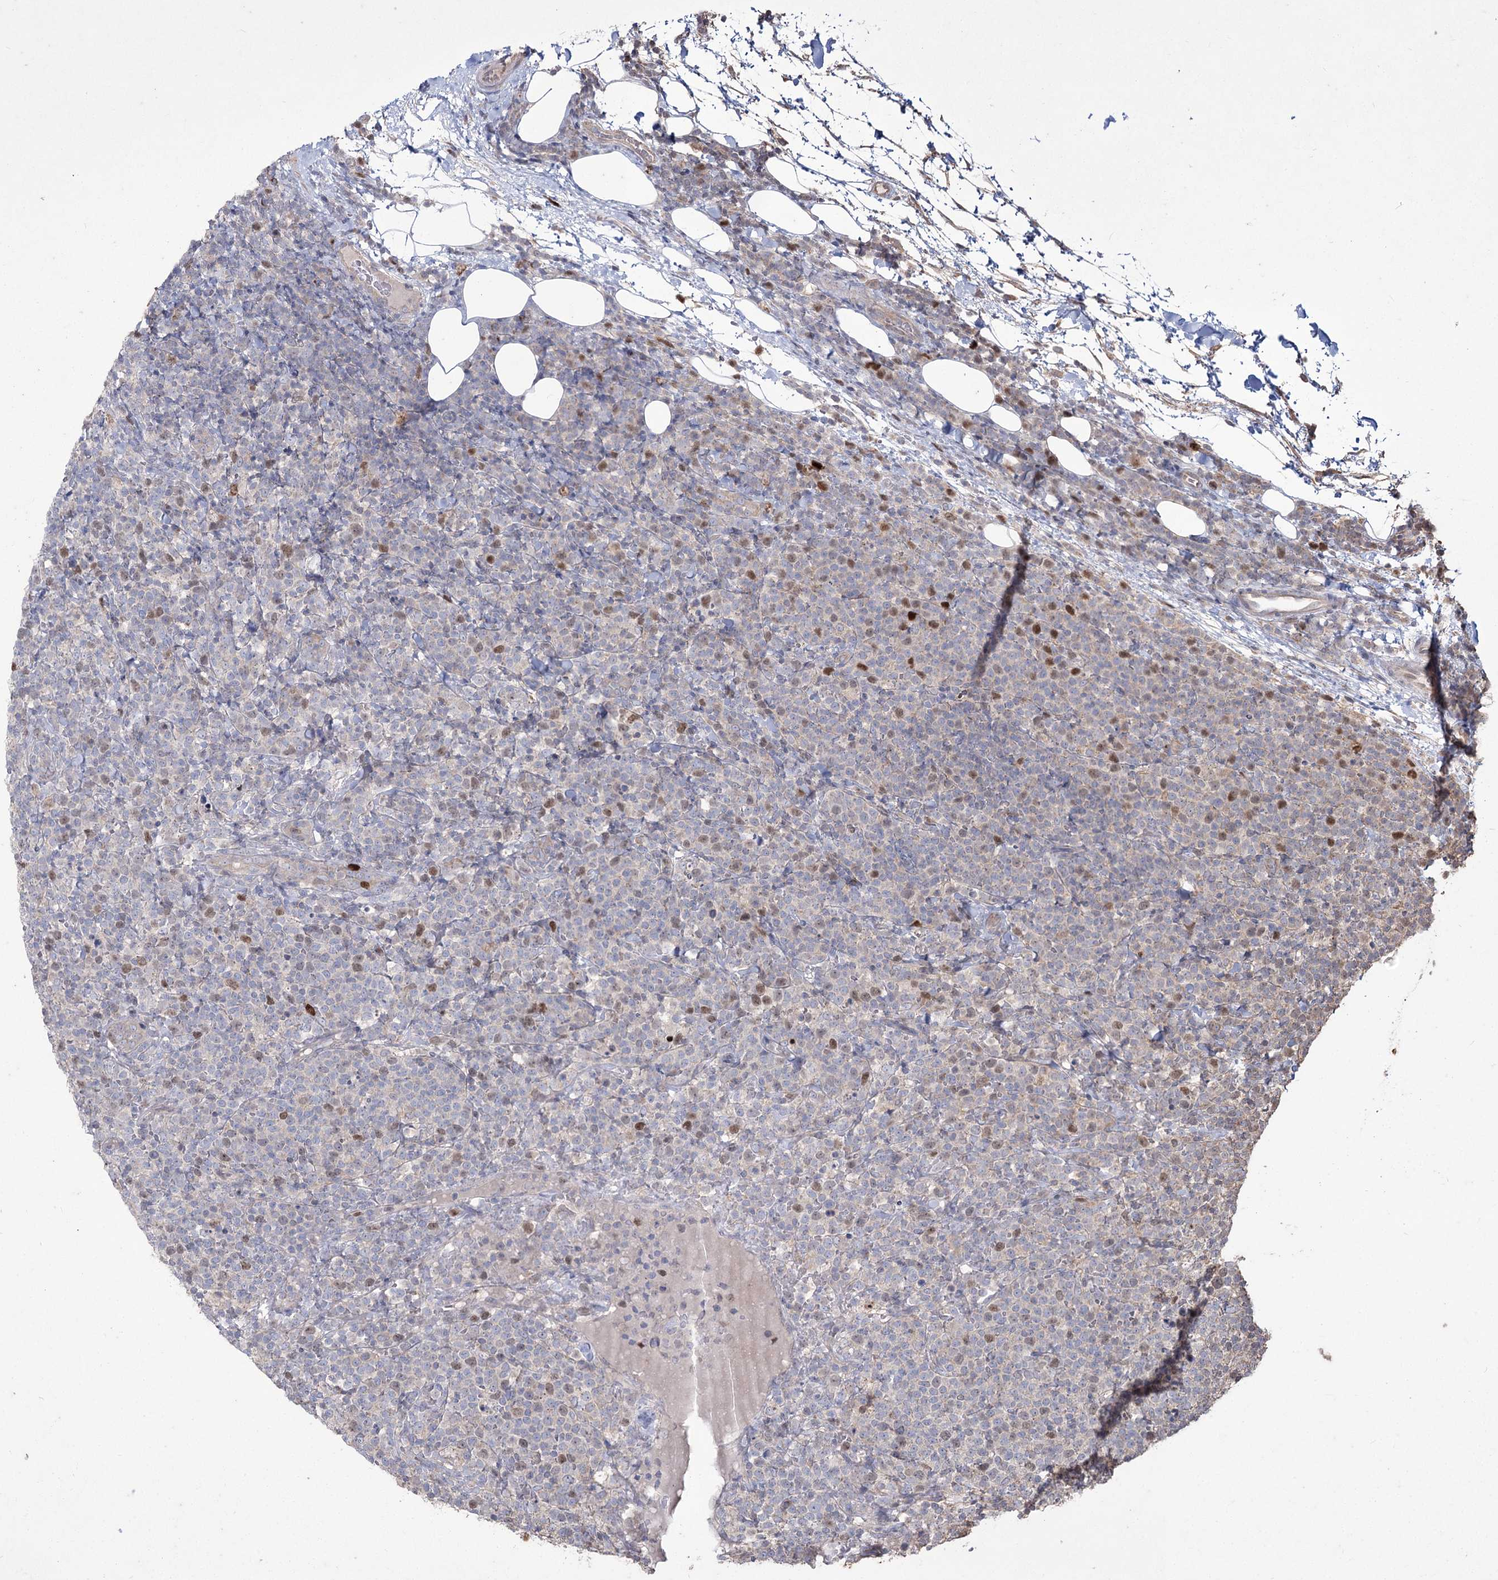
{"staining": {"intensity": "moderate", "quantity": "<25%", "location": "nuclear"}, "tissue": "lymphoma", "cell_type": "Tumor cells", "image_type": "cancer", "snomed": [{"axis": "morphology", "description": "Malignant lymphoma, non-Hodgkin's type, High grade"}, {"axis": "topography", "description": "Lymph node"}], "caption": "The immunohistochemical stain labels moderate nuclear expression in tumor cells of lymphoma tissue. (Brightfield microscopy of DAB IHC at high magnification).", "gene": "PRC1", "patient": {"sex": "male", "age": 61}}